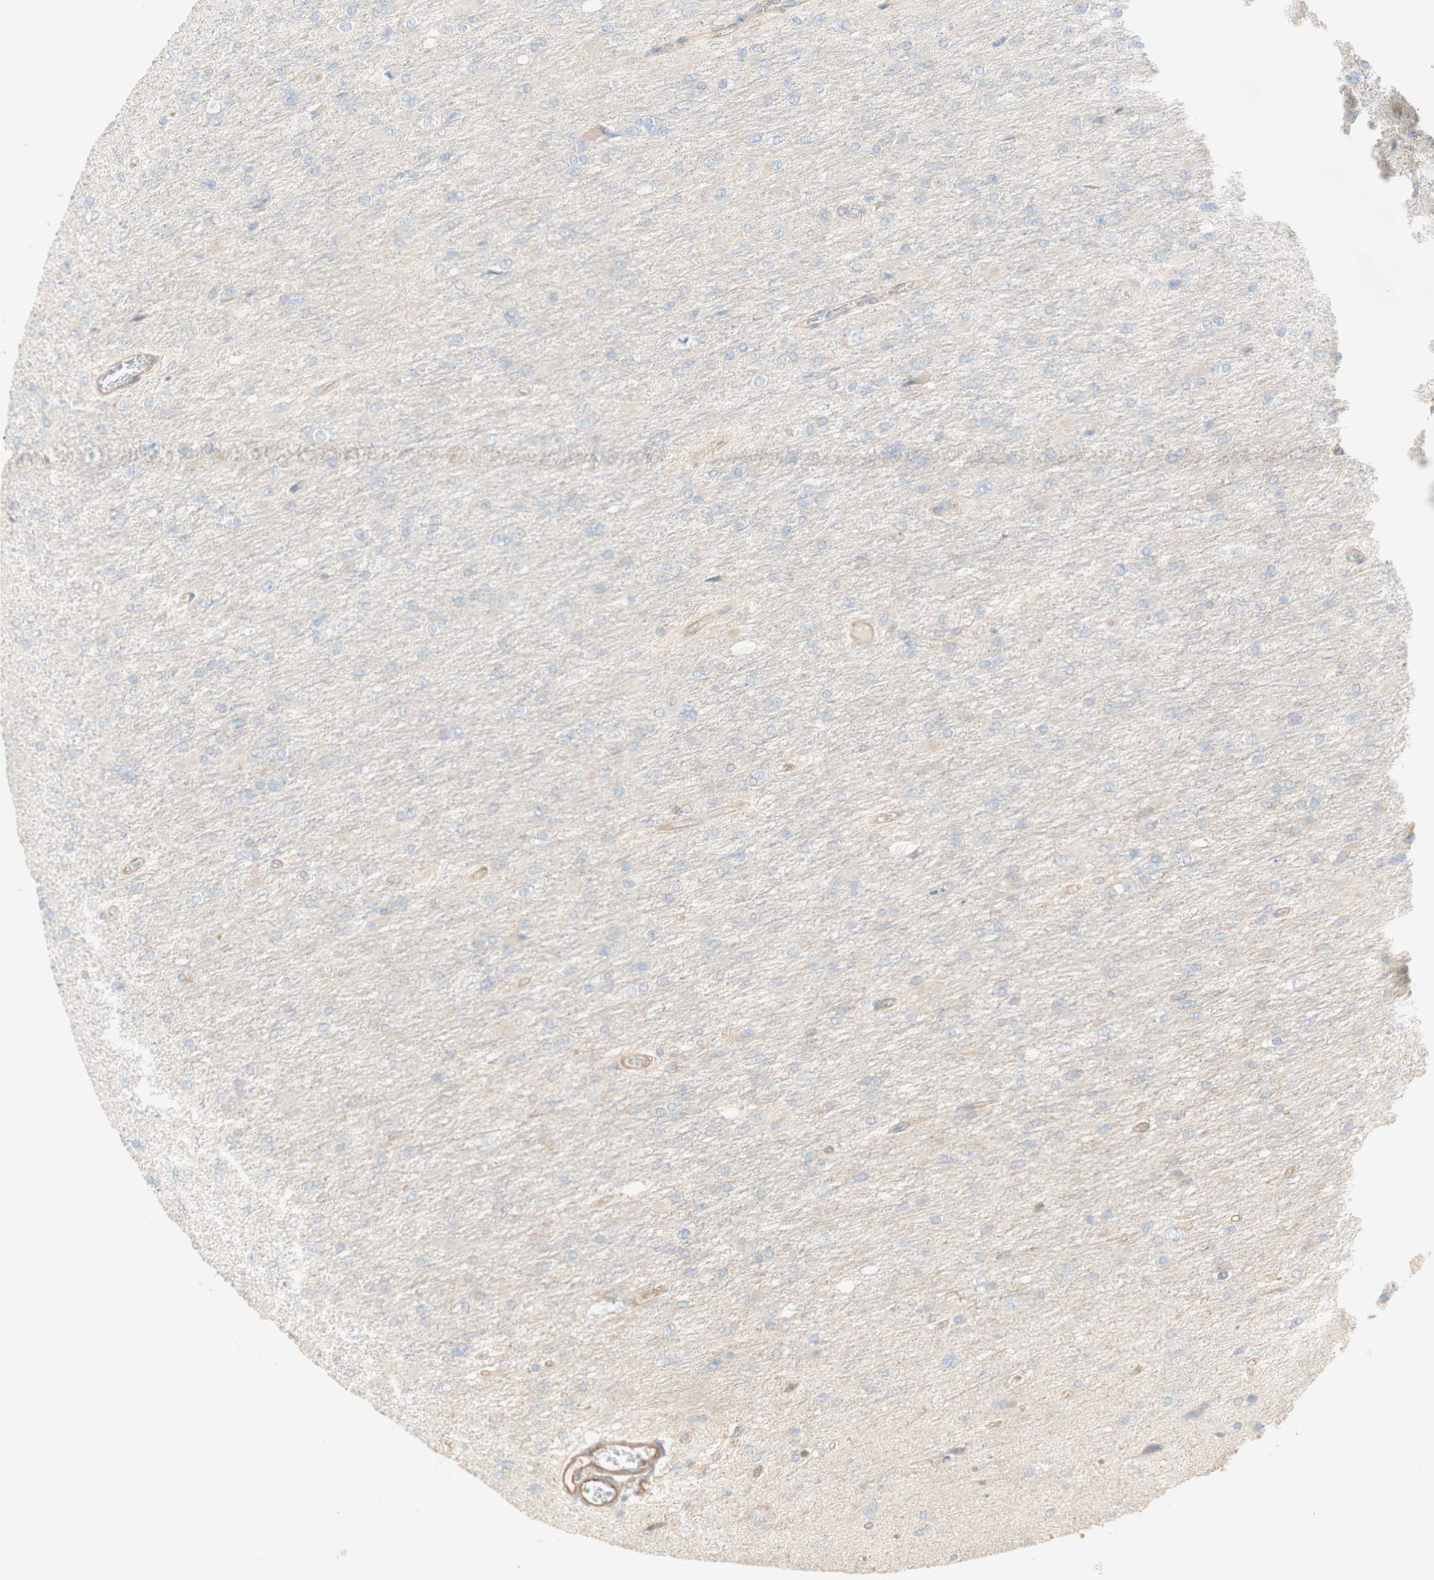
{"staining": {"intensity": "weak", "quantity": "<25%", "location": "cytoplasmic/membranous"}, "tissue": "glioma", "cell_type": "Tumor cells", "image_type": "cancer", "snomed": [{"axis": "morphology", "description": "Glioma, malignant, High grade"}, {"axis": "topography", "description": "Cerebral cortex"}], "caption": "IHC micrograph of neoplastic tissue: malignant glioma (high-grade) stained with DAB (3,3'-diaminobenzidine) demonstrates no significant protein positivity in tumor cells.", "gene": "IKBKG", "patient": {"sex": "female", "age": 36}}